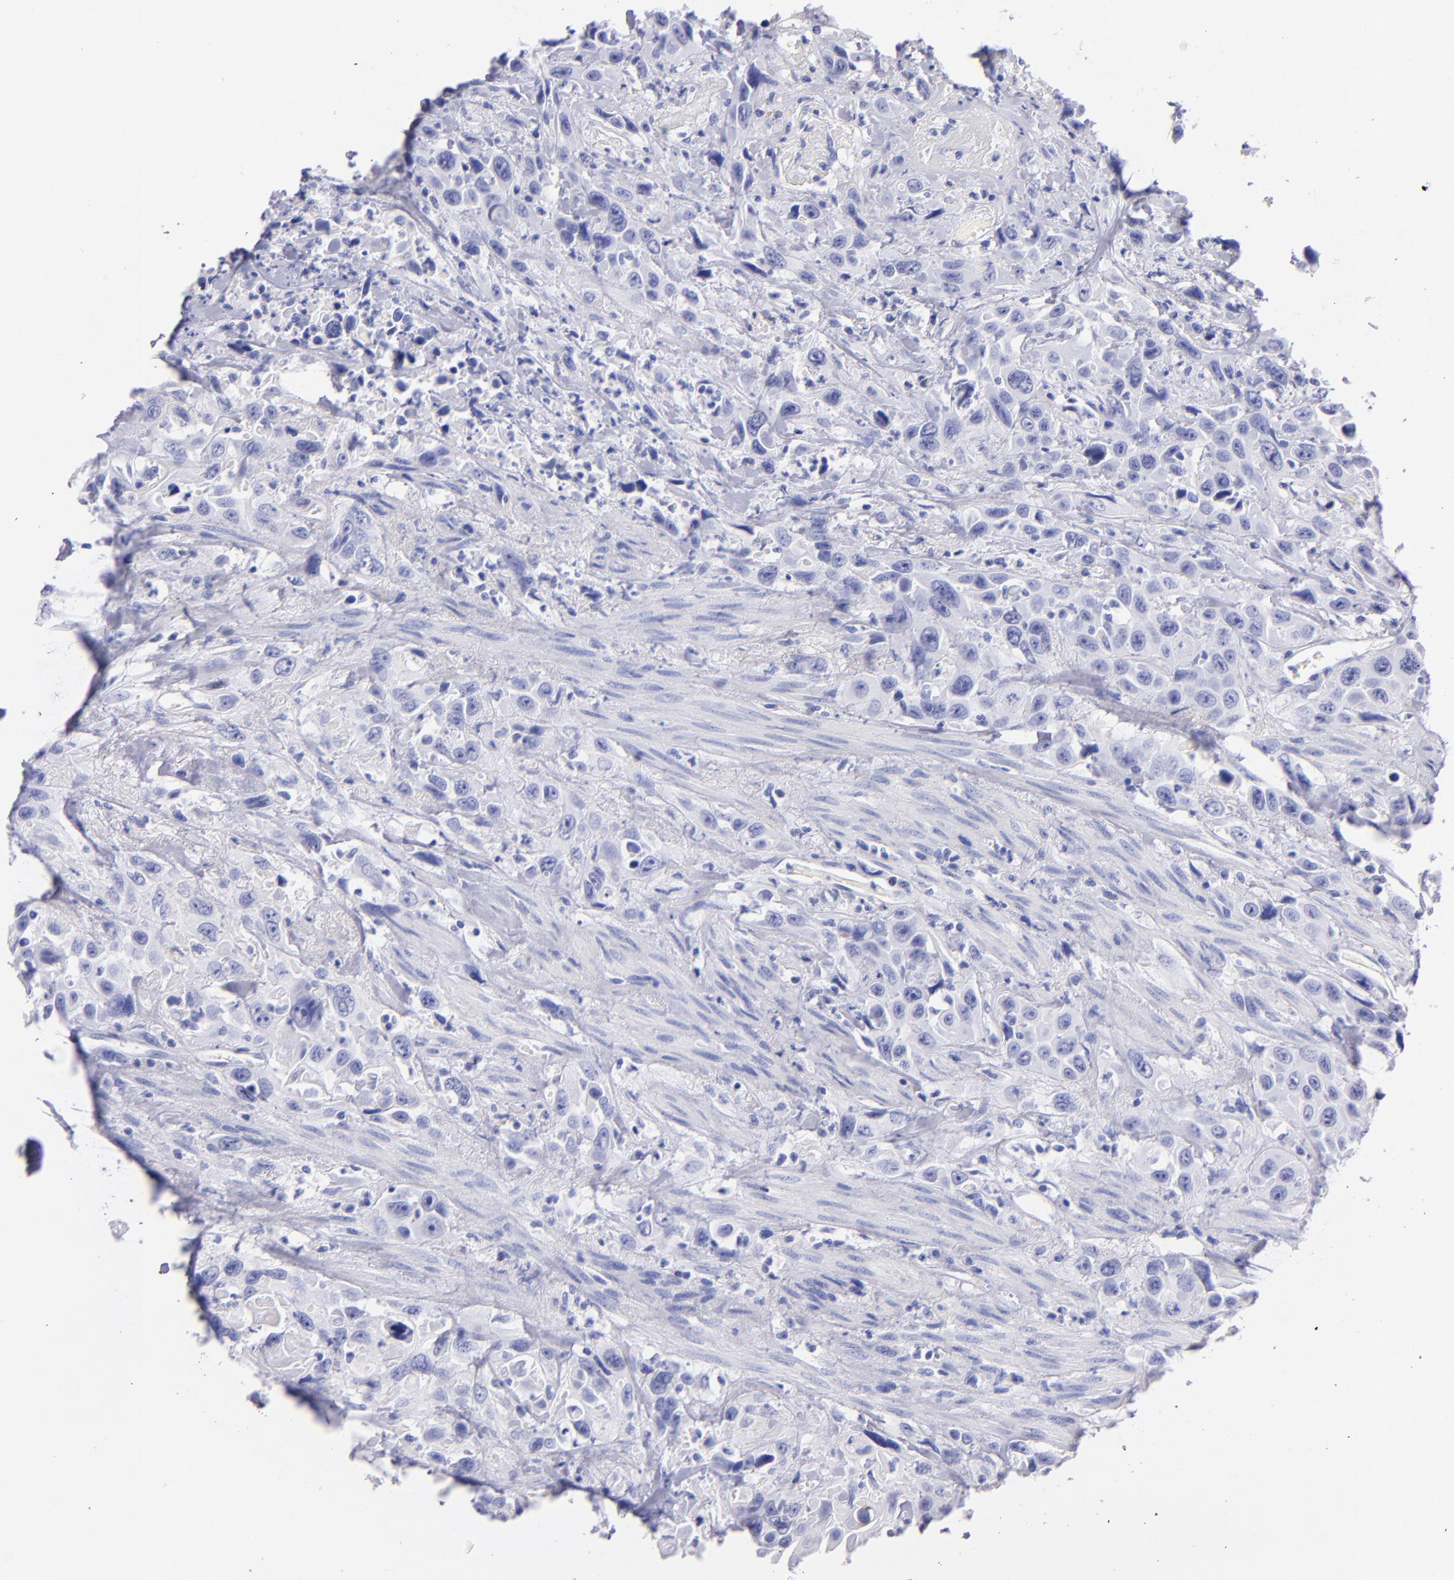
{"staining": {"intensity": "negative", "quantity": "none", "location": "none"}, "tissue": "urothelial cancer", "cell_type": "Tumor cells", "image_type": "cancer", "snomed": [{"axis": "morphology", "description": "Urothelial carcinoma, High grade"}, {"axis": "topography", "description": "Urinary bladder"}], "caption": "The immunohistochemistry photomicrograph has no significant expression in tumor cells of urothelial cancer tissue.", "gene": "UCHL1", "patient": {"sex": "female", "age": 84}}